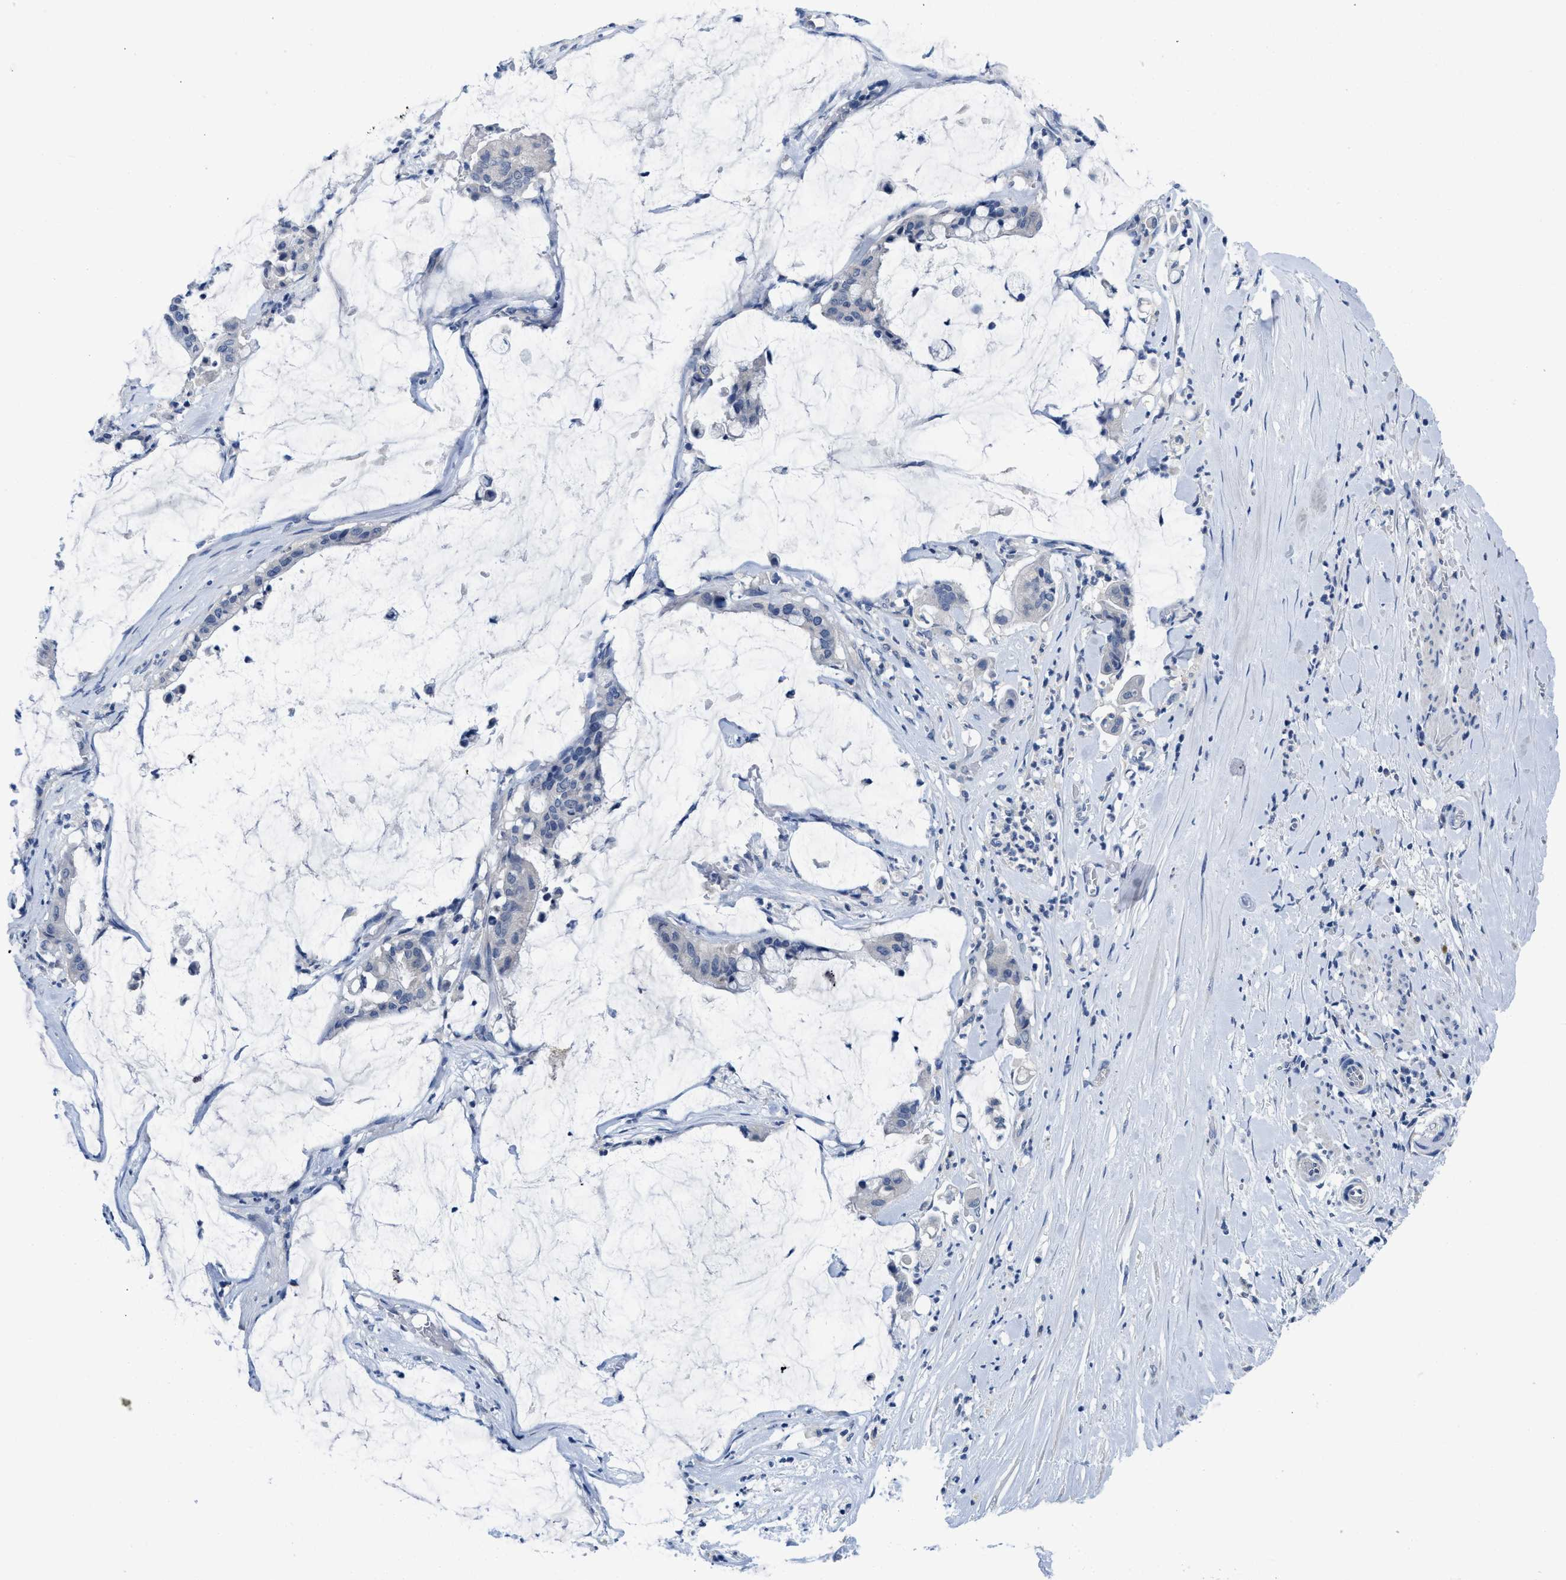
{"staining": {"intensity": "negative", "quantity": "none", "location": "none"}, "tissue": "pancreatic cancer", "cell_type": "Tumor cells", "image_type": "cancer", "snomed": [{"axis": "morphology", "description": "Adenocarcinoma, NOS"}, {"axis": "topography", "description": "Pancreas"}], "caption": "Tumor cells are negative for brown protein staining in pancreatic cancer (adenocarcinoma). The staining is performed using DAB (3,3'-diaminobenzidine) brown chromogen with nuclei counter-stained in using hematoxylin.", "gene": "PYY", "patient": {"sex": "male", "age": 41}}